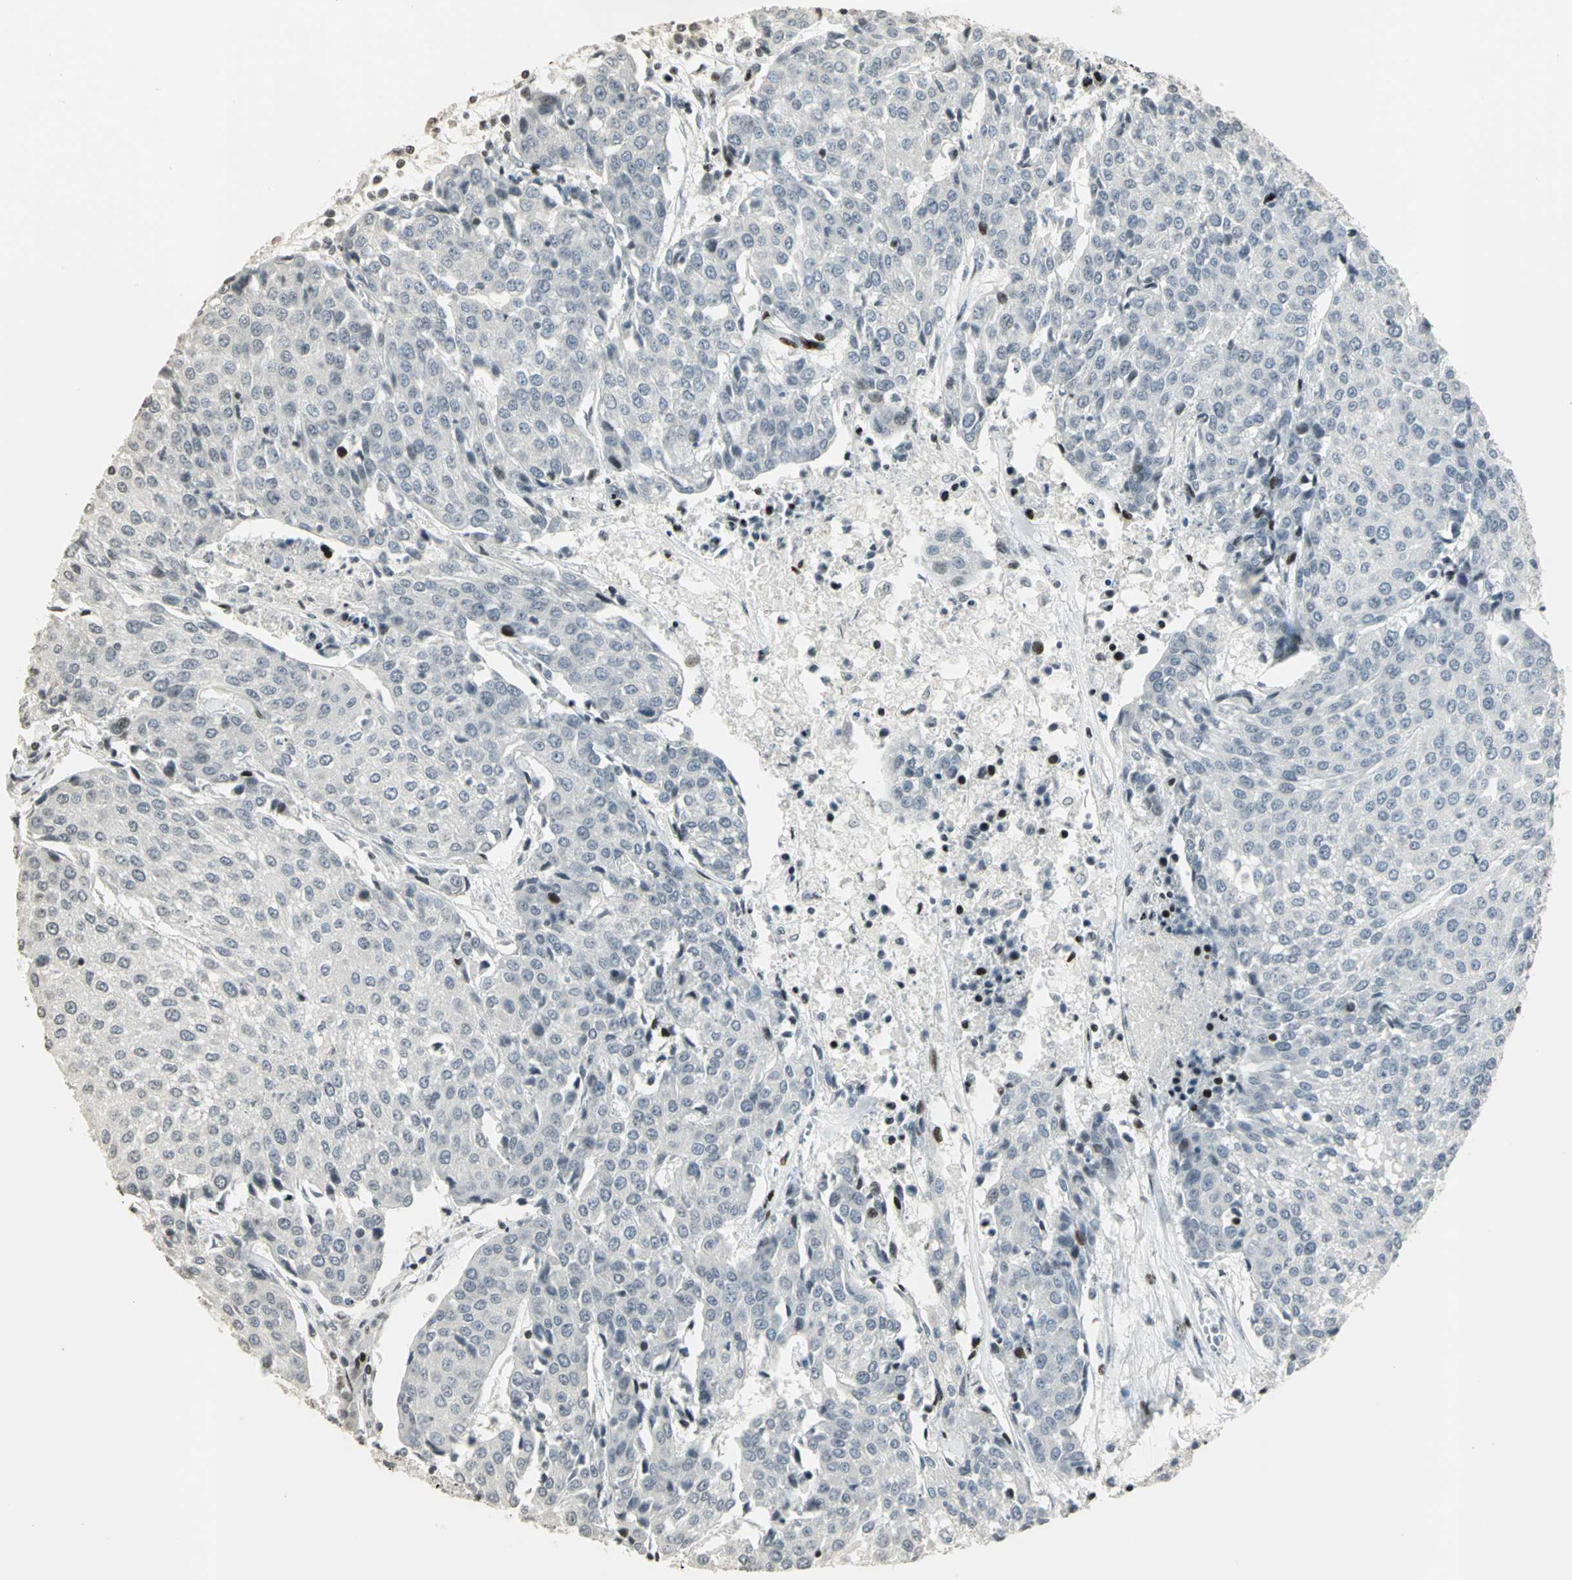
{"staining": {"intensity": "negative", "quantity": "none", "location": "none"}, "tissue": "urothelial cancer", "cell_type": "Tumor cells", "image_type": "cancer", "snomed": [{"axis": "morphology", "description": "Urothelial carcinoma, High grade"}, {"axis": "topography", "description": "Urinary bladder"}], "caption": "This is an IHC image of high-grade urothelial carcinoma. There is no positivity in tumor cells.", "gene": "KDM1A", "patient": {"sex": "female", "age": 85}}